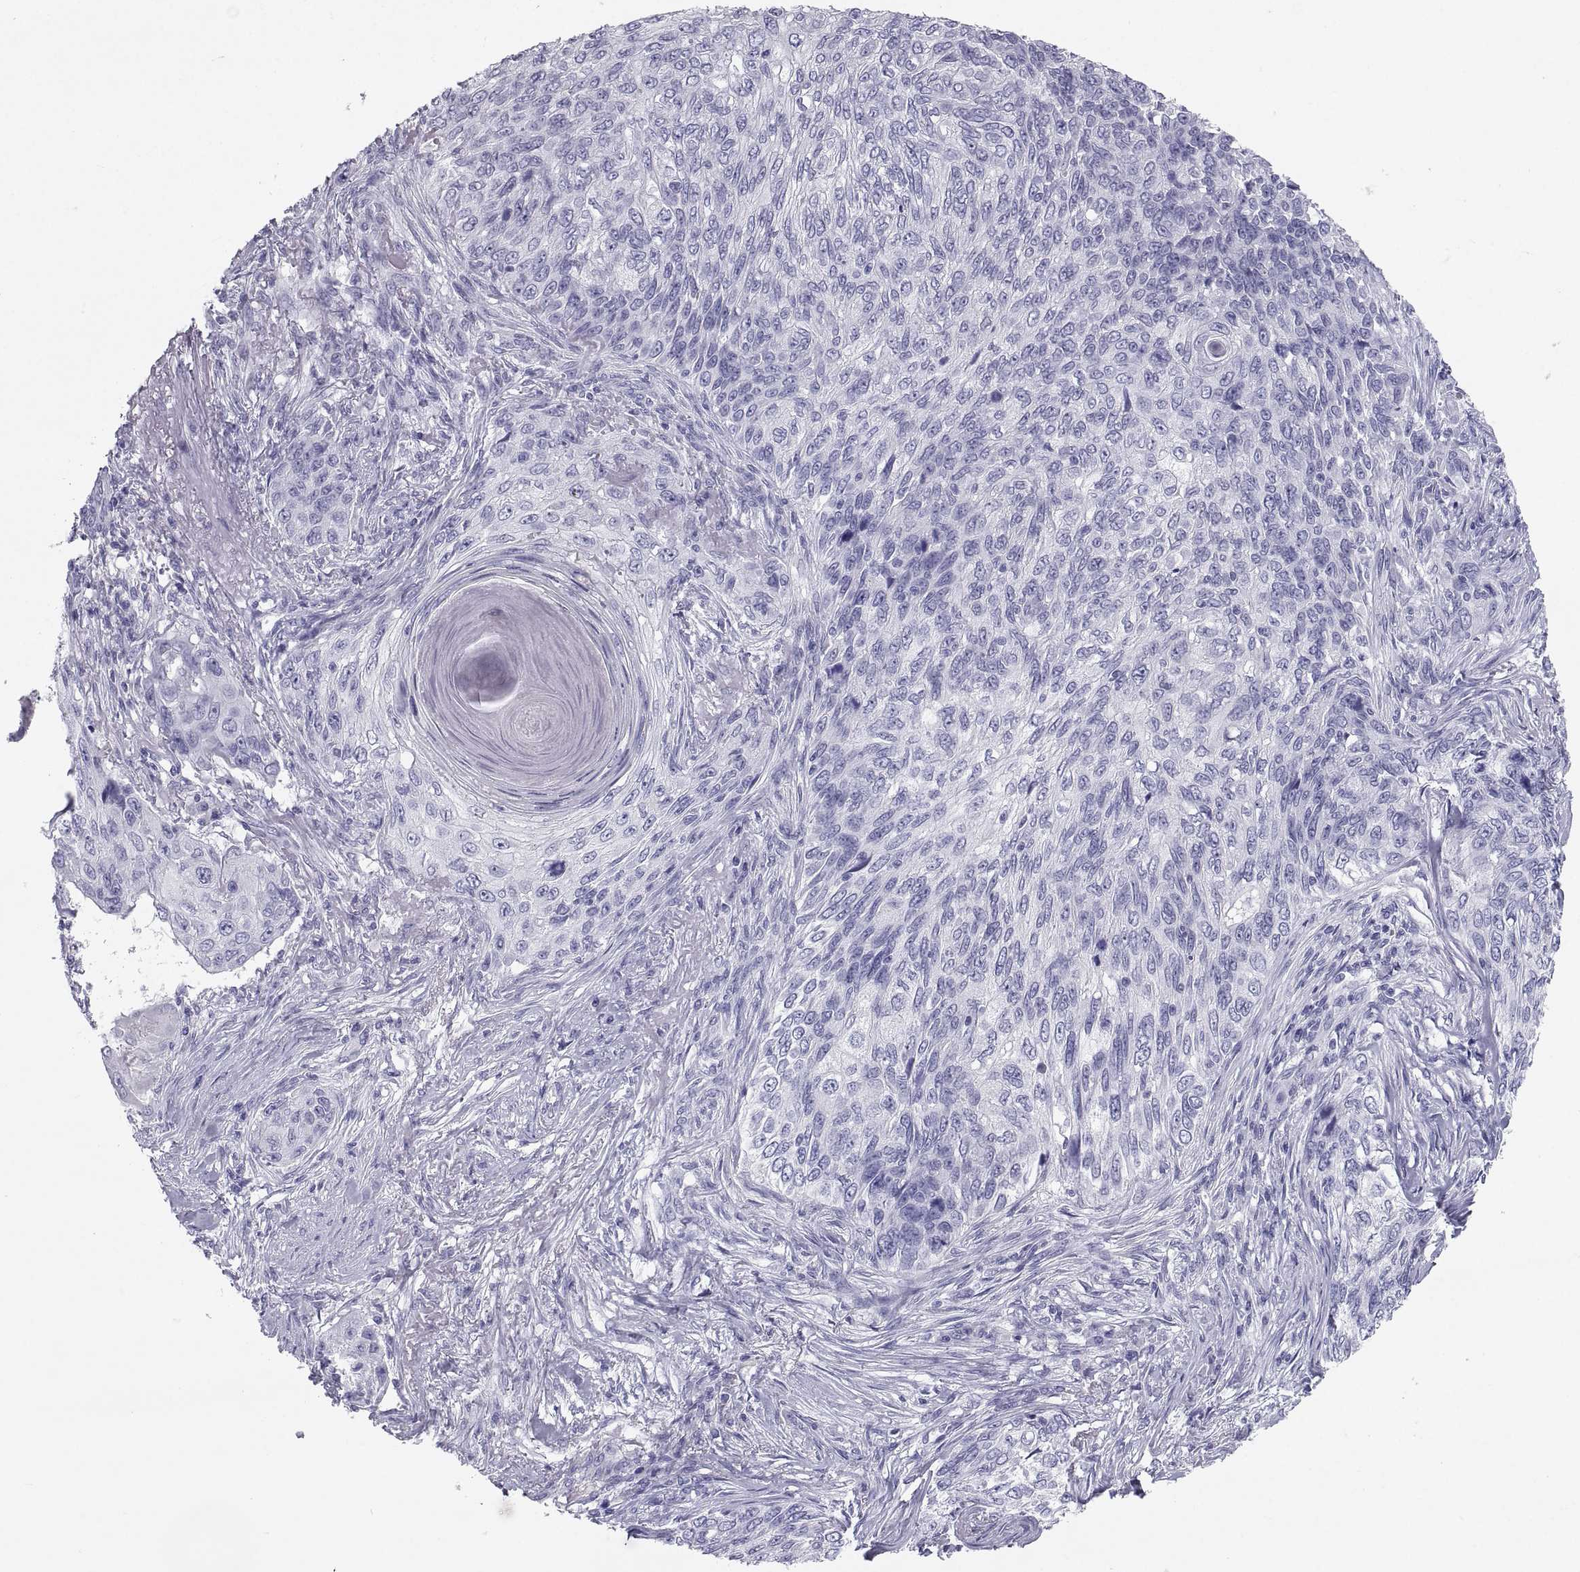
{"staining": {"intensity": "negative", "quantity": "none", "location": "none"}, "tissue": "skin cancer", "cell_type": "Tumor cells", "image_type": "cancer", "snomed": [{"axis": "morphology", "description": "Squamous cell carcinoma, NOS"}, {"axis": "topography", "description": "Skin"}], "caption": "DAB (3,3'-diaminobenzidine) immunohistochemical staining of human squamous cell carcinoma (skin) exhibits no significant staining in tumor cells. (Immunohistochemistry, brightfield microscopy, high magnification).", "gene": "PCSK1N", "patient": {"sex": "male", "age": 92}}